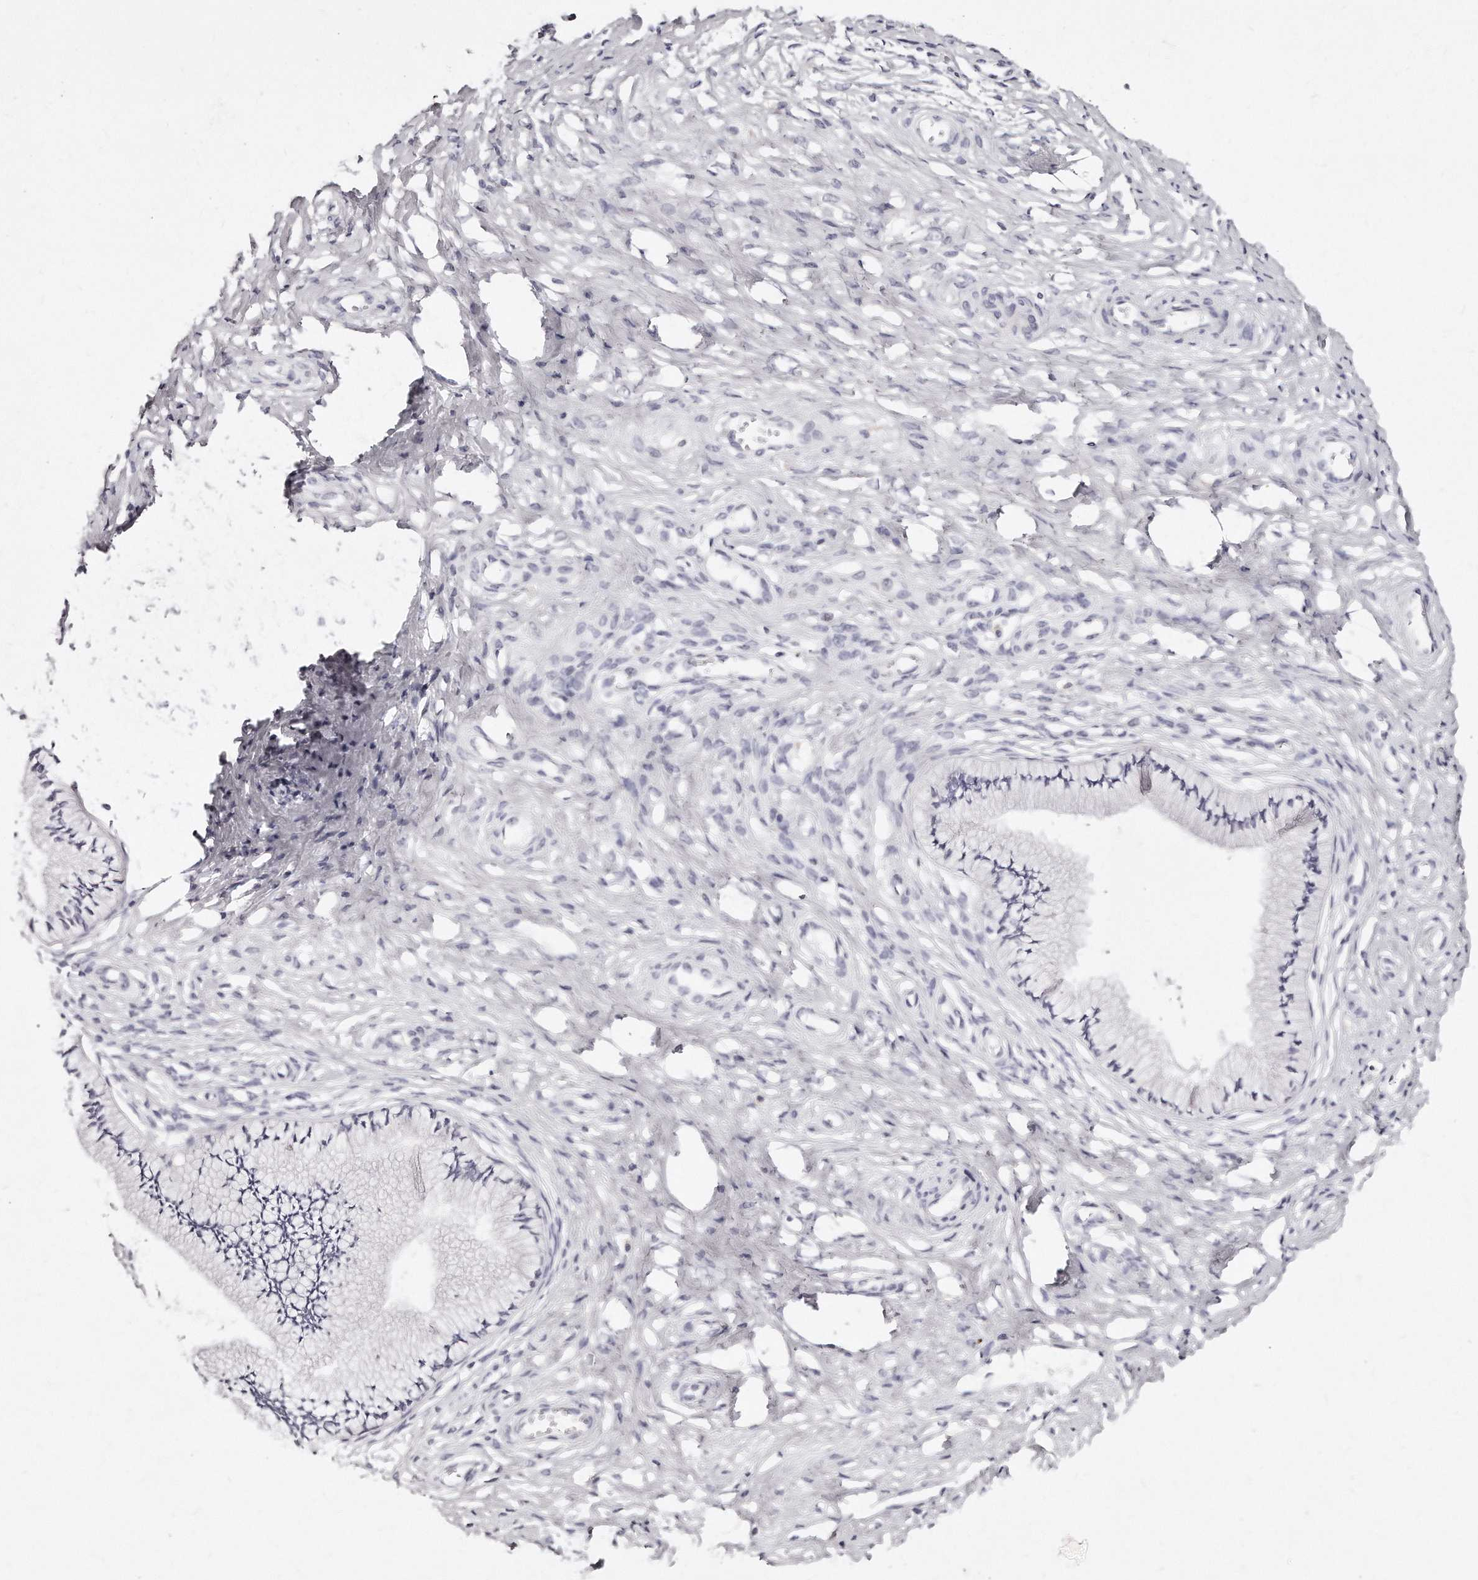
{"staining": {"intensity": "negative", "quantity": "none", "location": "none"}, "tissue": "cervix", "cell_type": "Glandular cells", "image_type": "normal", "snomed": [{"axis": "morphology", "description": "Normal tissue, NOS"}, {"axis": "topography", "description": "Cervix"}], "caption": "Immunohistochemistry (IHC) histopathology image of benign cervix stained for a protein (brown), which exhibits no positivity in glandular cells.", "gene": "GDA", "patient": {"sex": "female", "age": 36}}